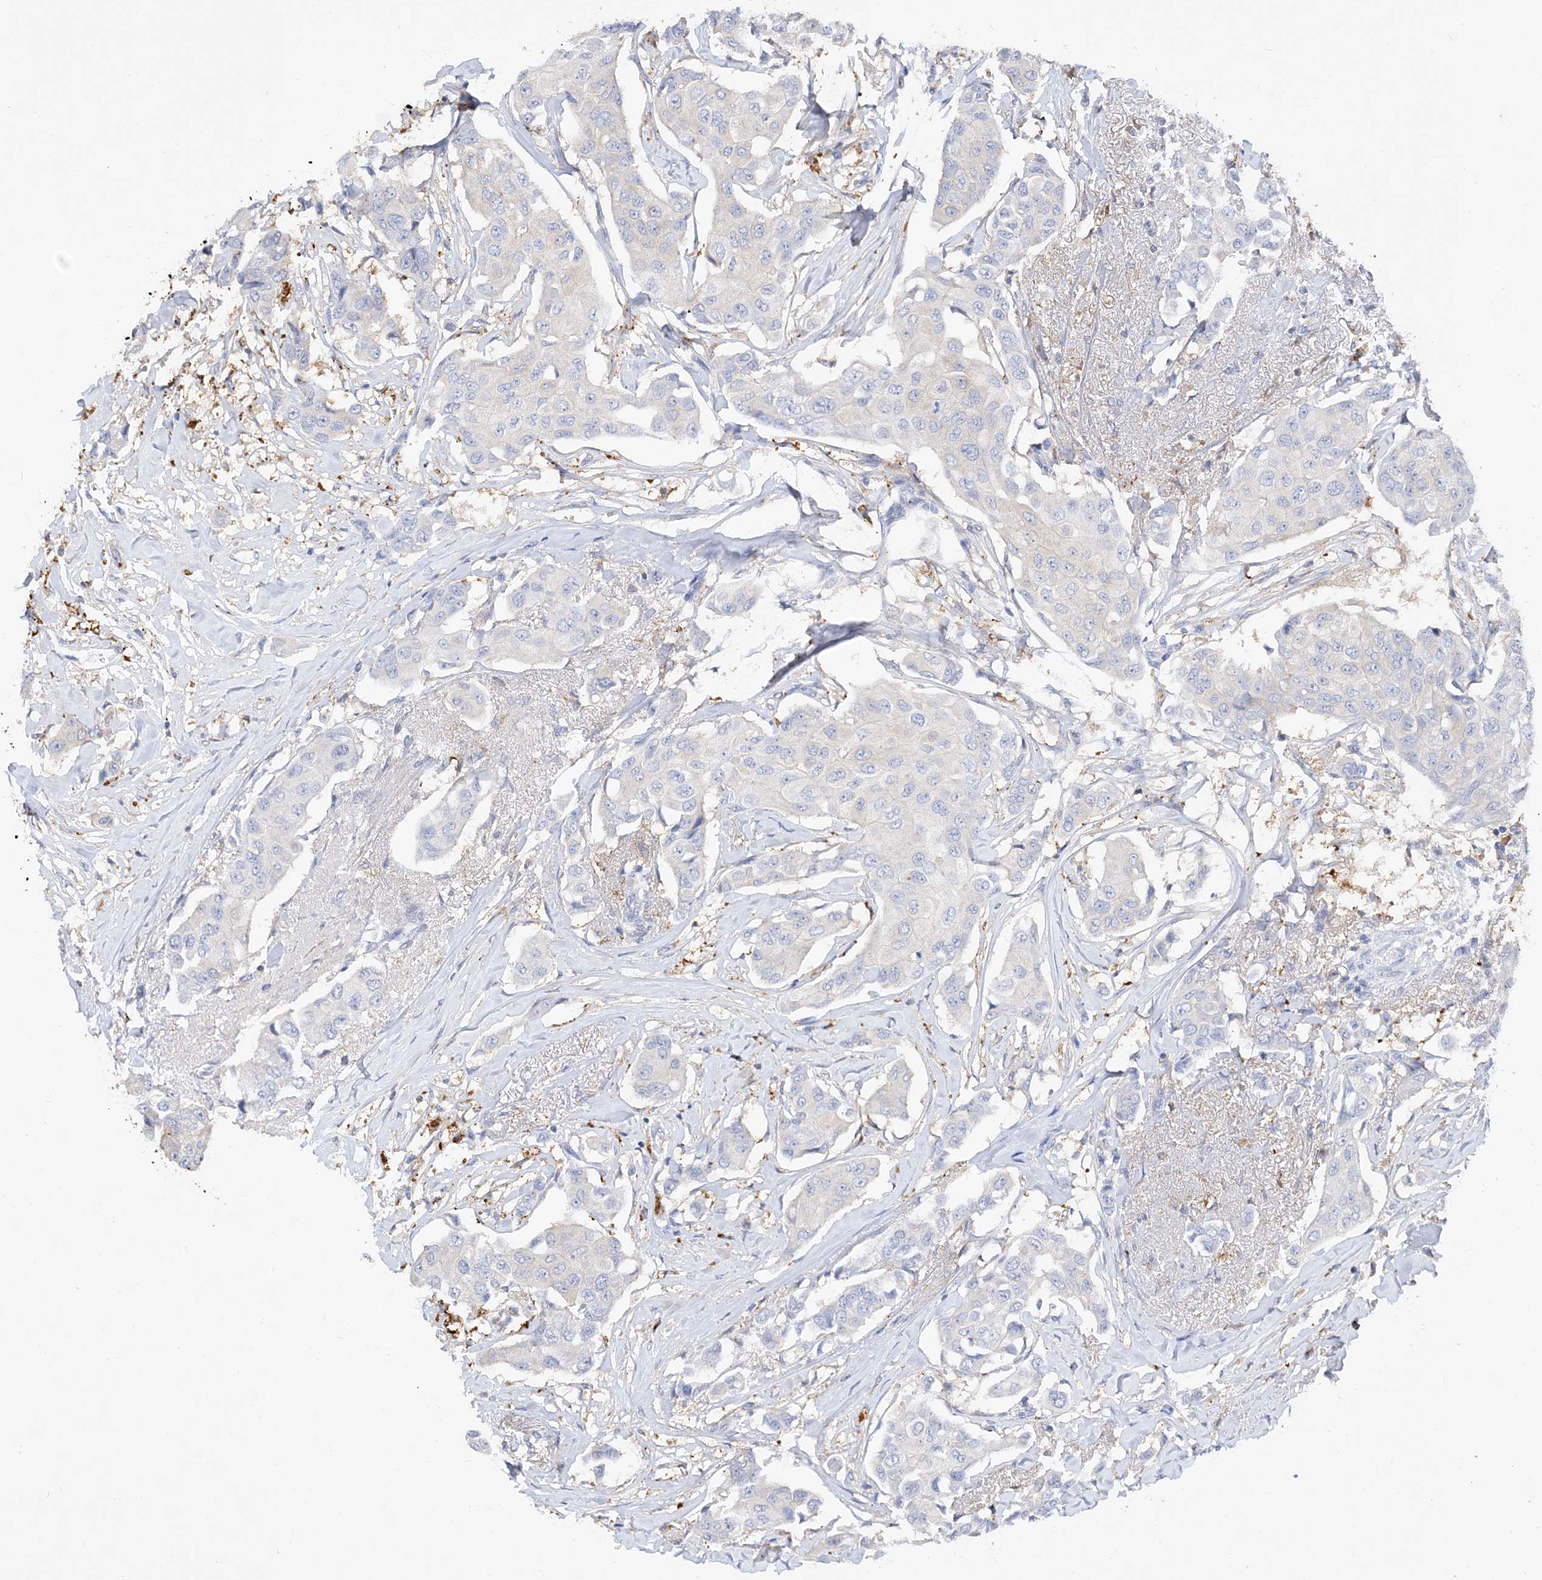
{"staining": {"intensity": "negative", "quantity": "none", "location": "none"}, "tissue": "breast cancer", "cell_type": "Tumor cells", "image_type": "cancer", "snomed": [{"axis": "morphology", "description": "Duct carcinoma"}, {"axis": "topography", "description": "Breast"}], "caption": "Breast invasive ductal carcinoma stained for a protein using immunohistochemistry demonstrates no positivity tumor cells.", "gene": "ARV1", "patient": {"sex": "female", "age": 80}}